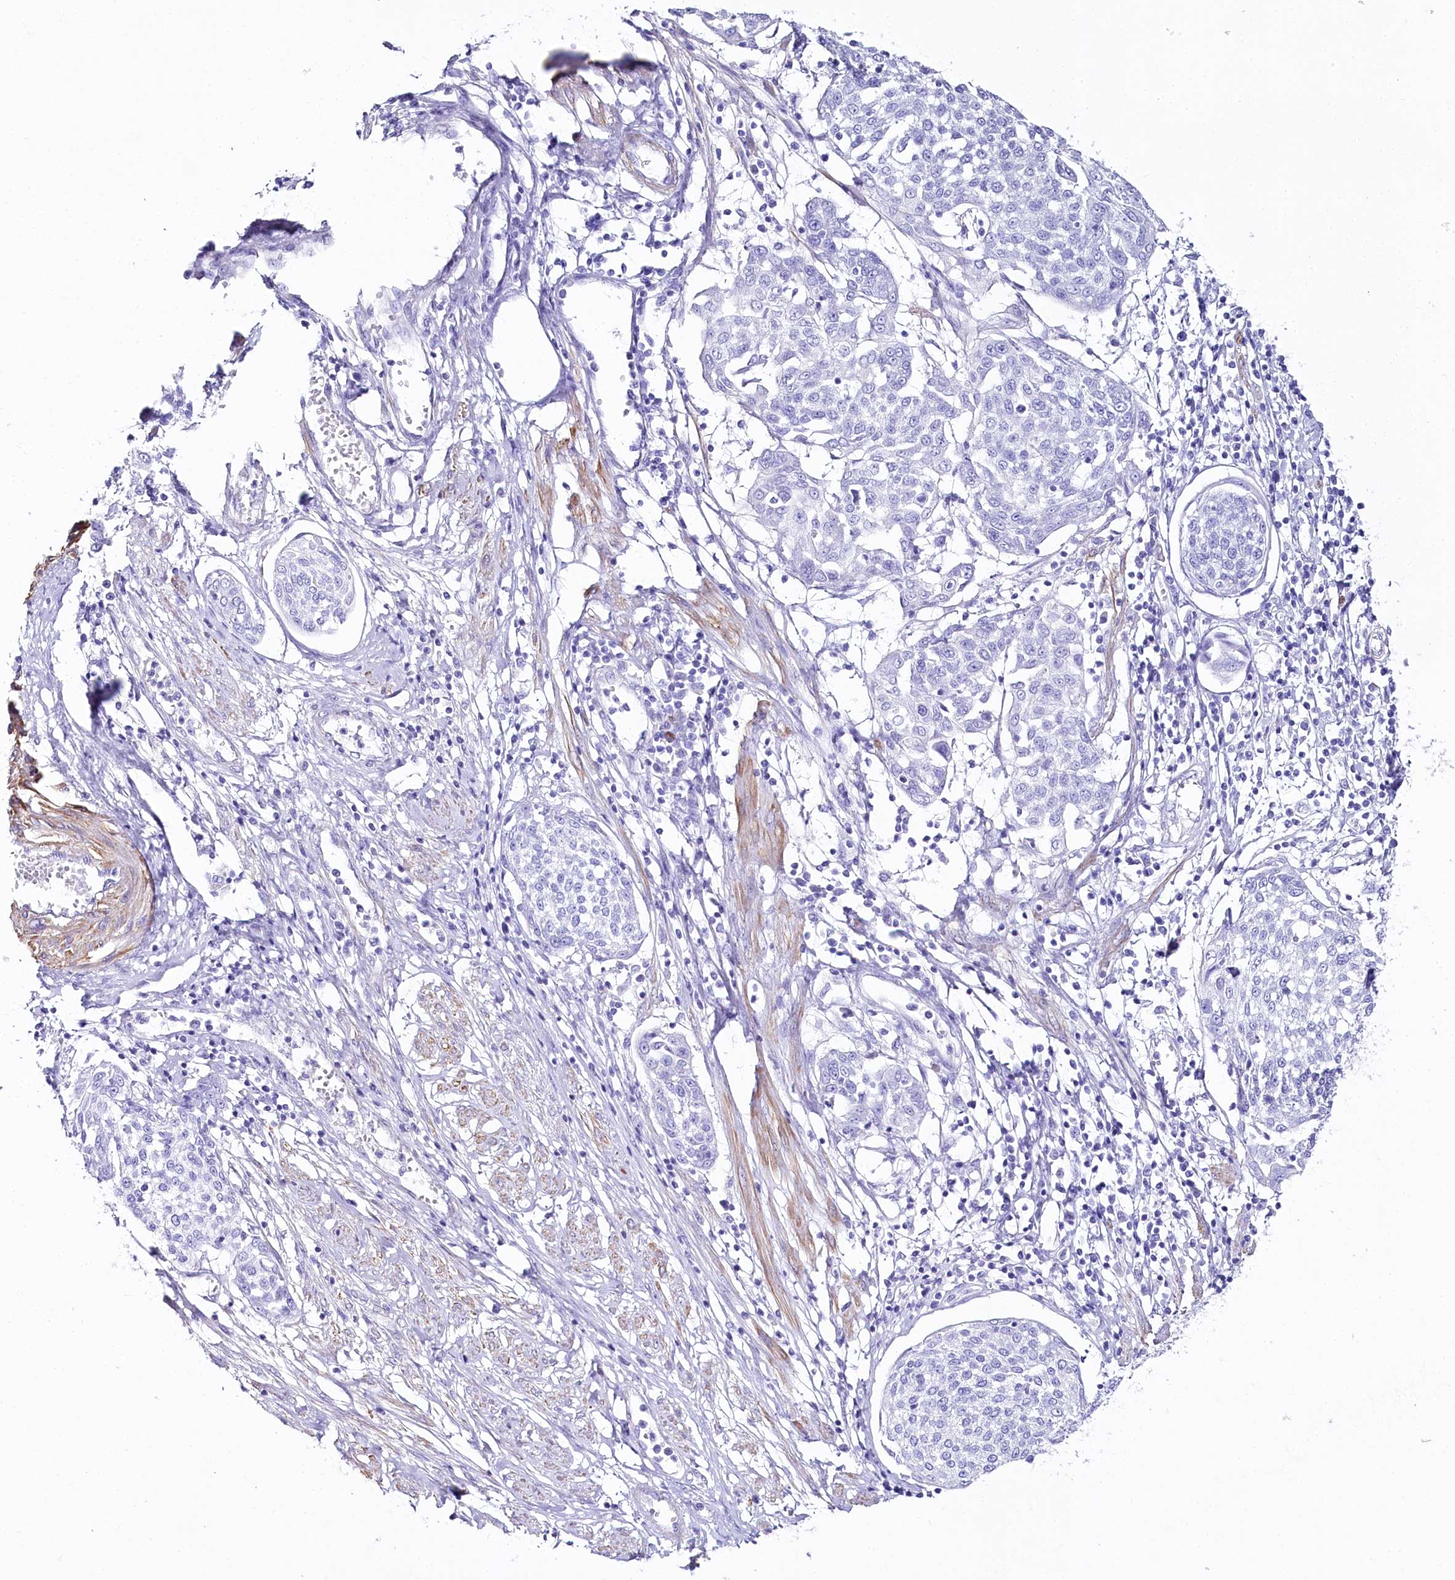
{"staining": {"intensity": "negative", "quantity": "none", "location": "none"}, "tissue": "cervical cancer", "cell_type": "Tumor cells", "image_type": "cancer", "snomed": [{"axis": "morphology", "description": "Squamous cell carcinoma, NOS"}, {"axis": "topography", "description": "Cervix"}], "caption": "This is an IHC histopathology image of human cervical cancer (squamous cell carcinoma). There is no positivity in tumor cells.", "gene": "CSN3", "patient": {"sex": "female", "age": 34}}